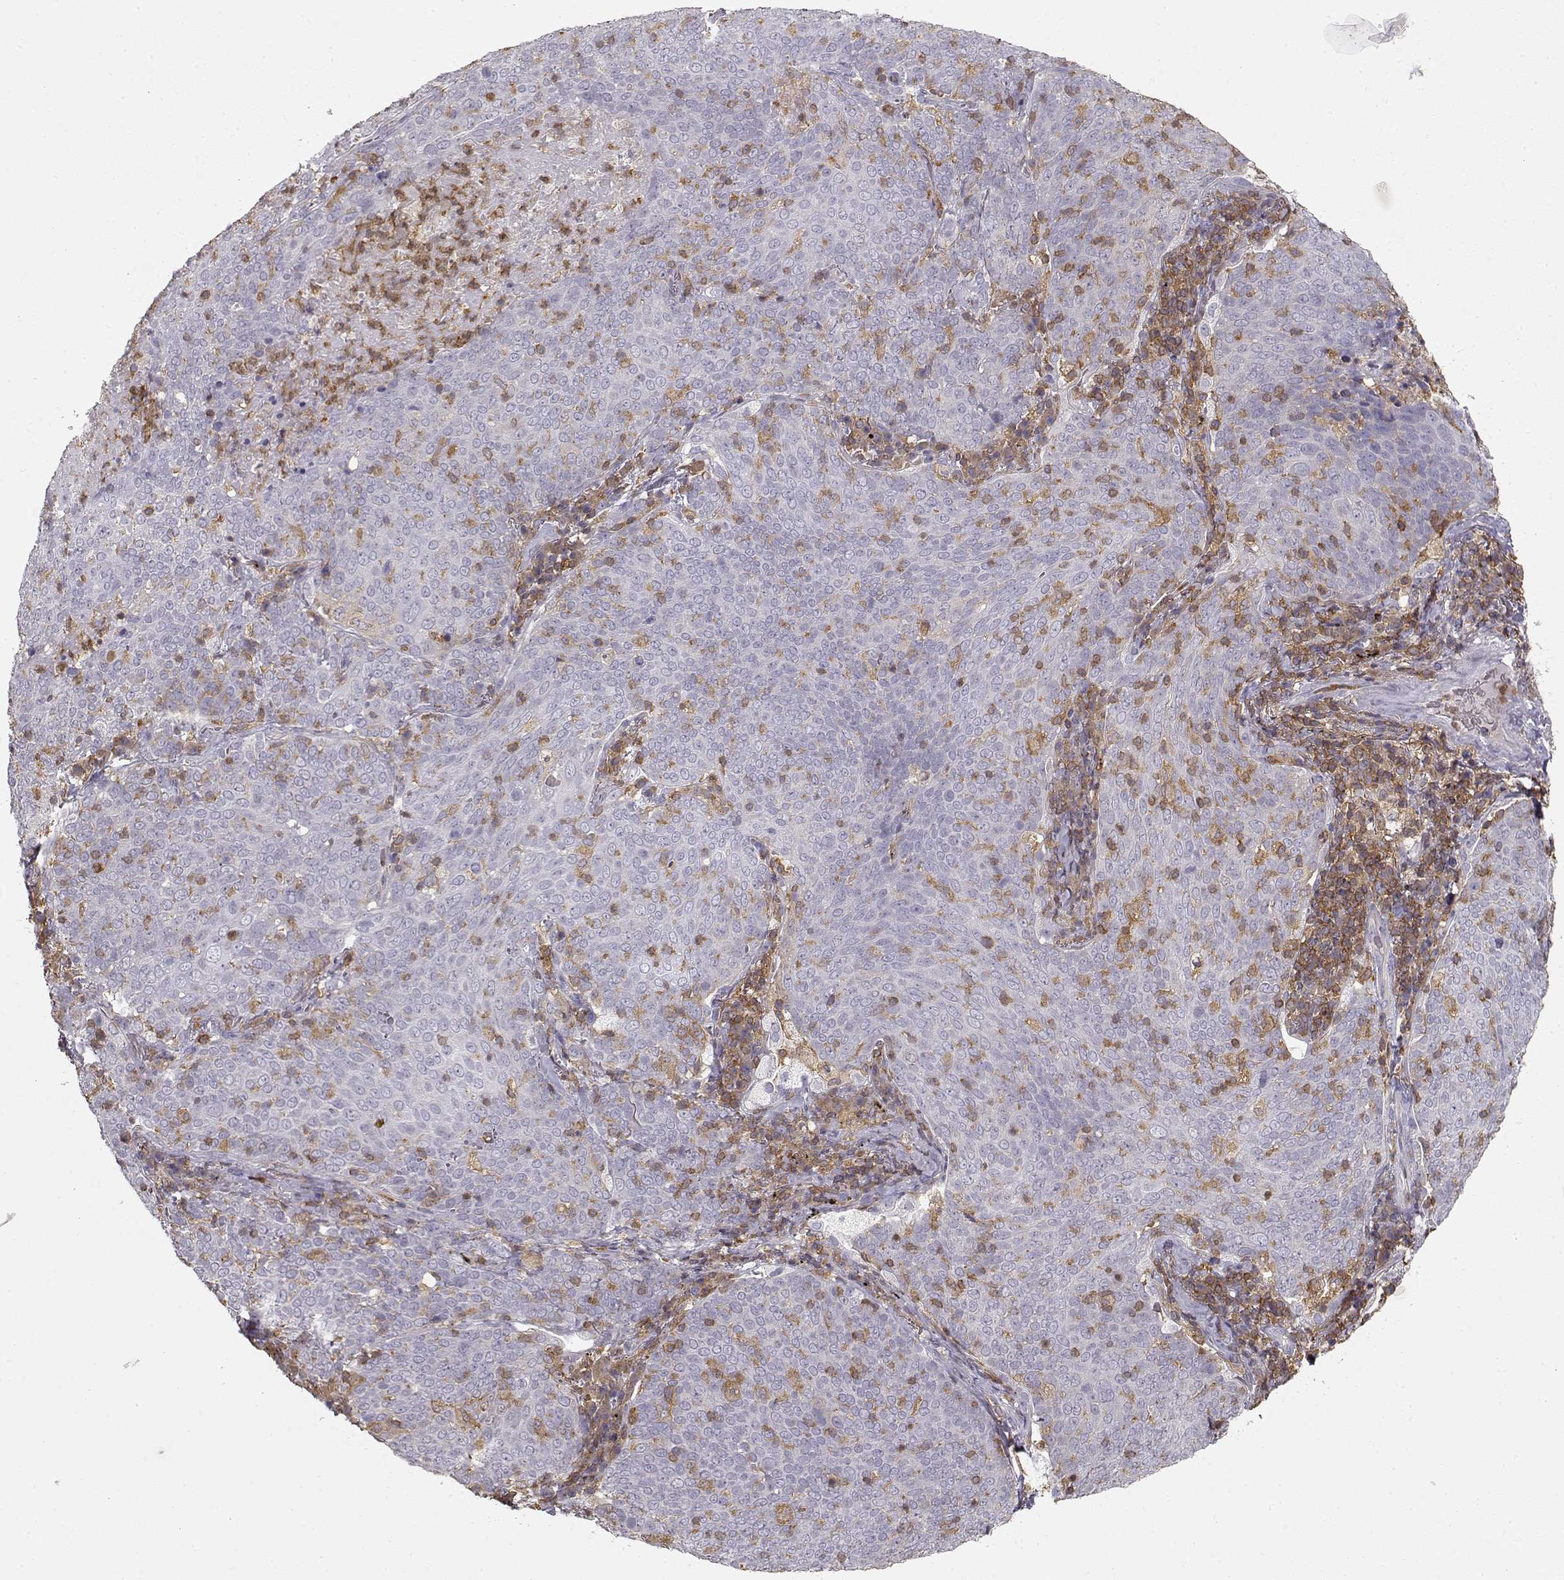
{"staining": {"intensity": "negative", "quantity": "none", "location": "none"}, "tissue": "lung cancer", "cell_type": "Tumor cells", "image_type": "cancer", "snomed": [{"axis": "morphology", "description": "Squamous cell carcinoma, NOS"}, {"axis": "topography", "description": "Lung"}], "caption": "A high-resolution image shows immunohistochemistry staining of lung squamous cell carcinoma, which shows no significant staining in tumor cells. (DAB immunohistochemistry (IHC) with hematoxylin counter stain).", "gene": "VAV1", "patient": {"sex": "male", "age": 82}}